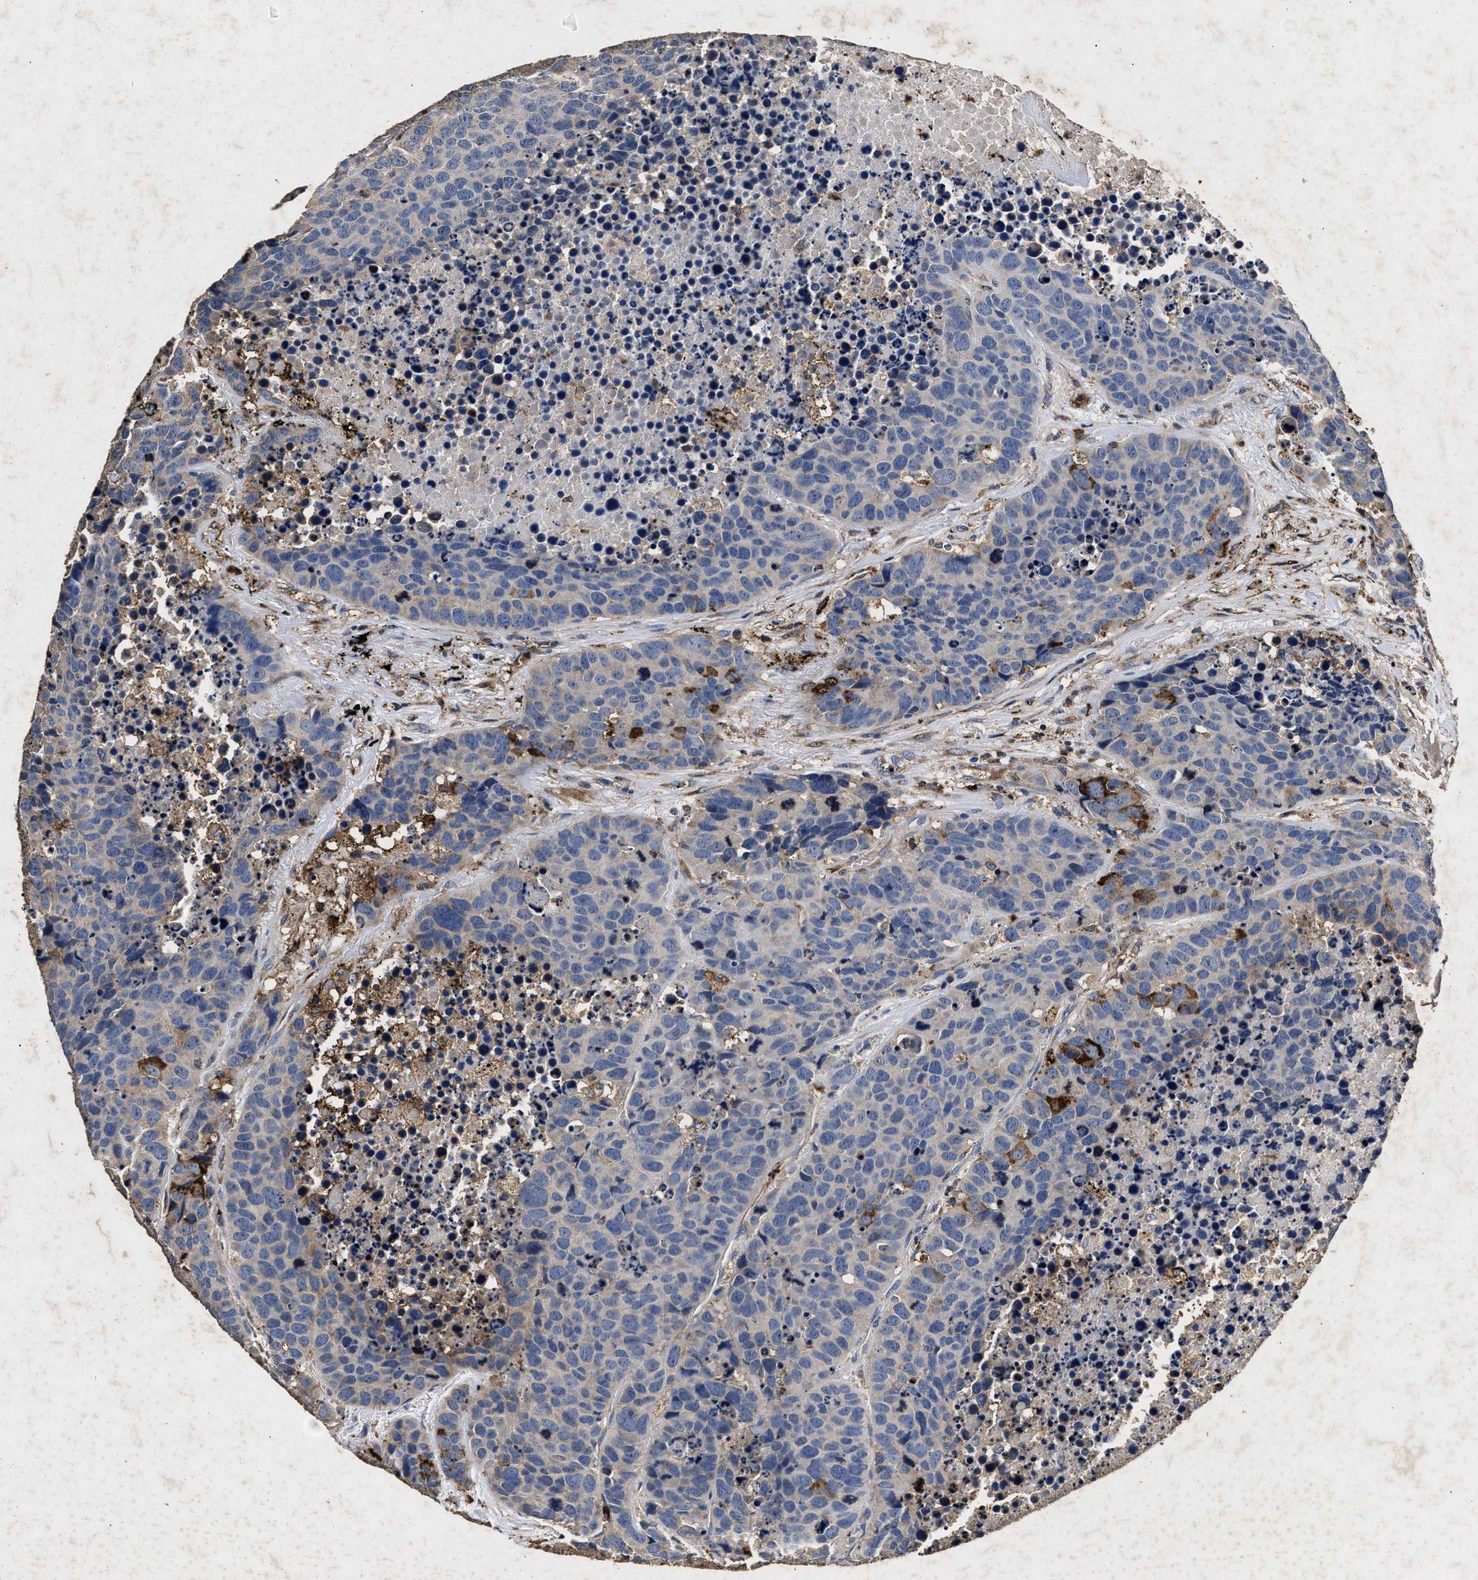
{"staining": {"intensity": "moderate", "quantity": "<25%", "location": "cytoplasmic/membranous"}, "tissue": "carcinoid", "cell_type": "Tumor cells", "image_type": "cancer", "snomed": [{"axis": "morphology", "description": "Carcinoid, malignant, NOS"}, {"axis": "topography", "description": "Lung"}], "caption": "Approximately <25% of tumor cells in human carcinoid (malignant) reveal moderate cytoplasmic/membranous protein staining as visualized by brown immunohistochemical staining.", "gene": "LTB4R2", "patient": {"sex": "male", "age": 60}}